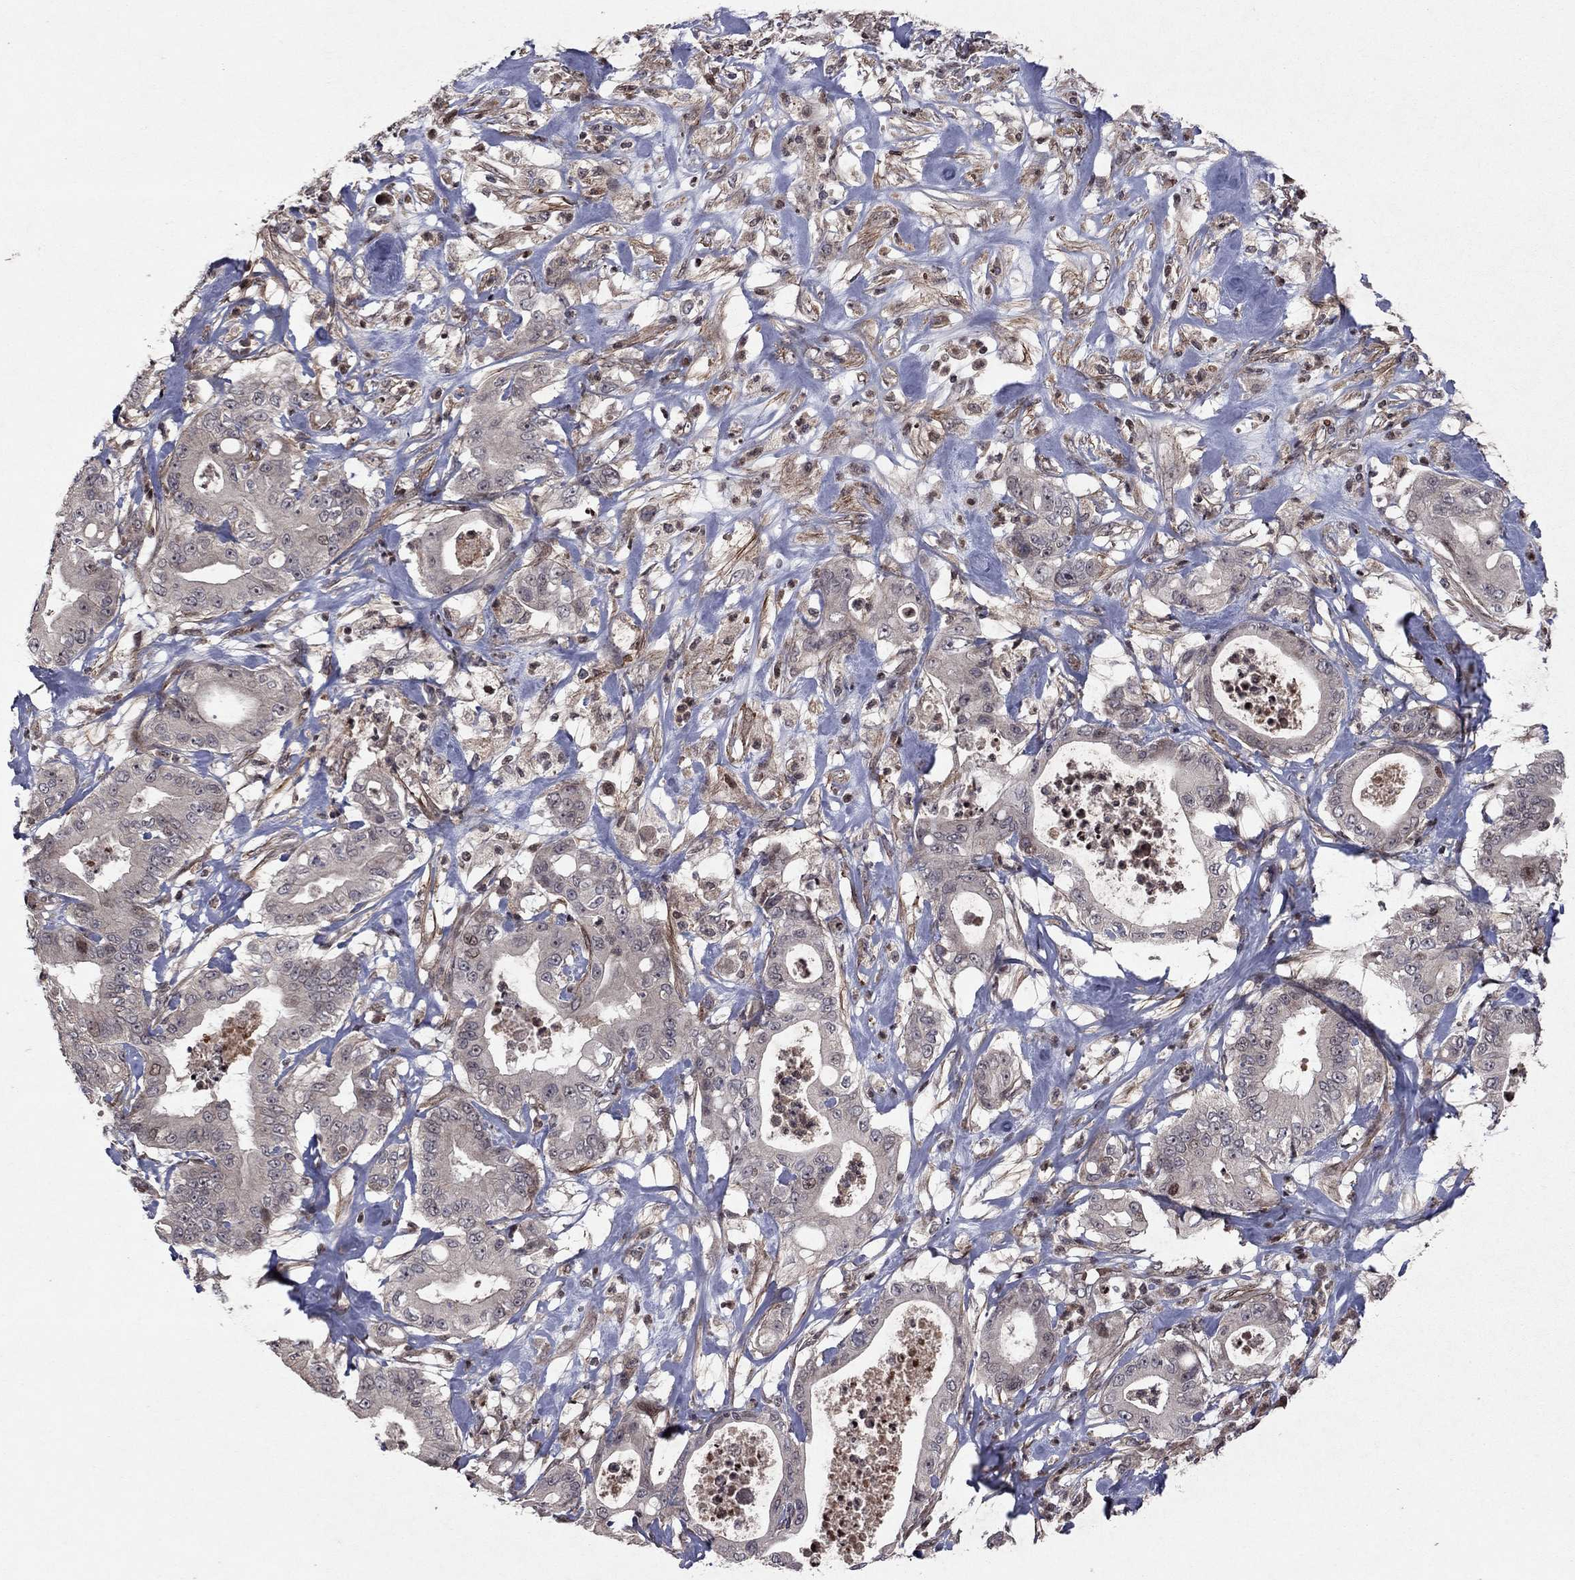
{"staining": {"intensity": "negative", "quantity": "none", "location": "none"}, "tissue": "pancreatic cancer", "cell_type": "Tumor cells", "image_type": "cancer", "snomed": [{"axis": "morphology", "description": "Adenocarcinoma, NOS"}, {"axis": "topography", "description": "Pancreas"}], "caption": "Pancreatic cancer (adenocarcinoma) was stained to show a protein in brown. There is no significant positivity in tumor cells.", "gene": "SORBS1", "patient": {"sex": "male", "age": 71}}